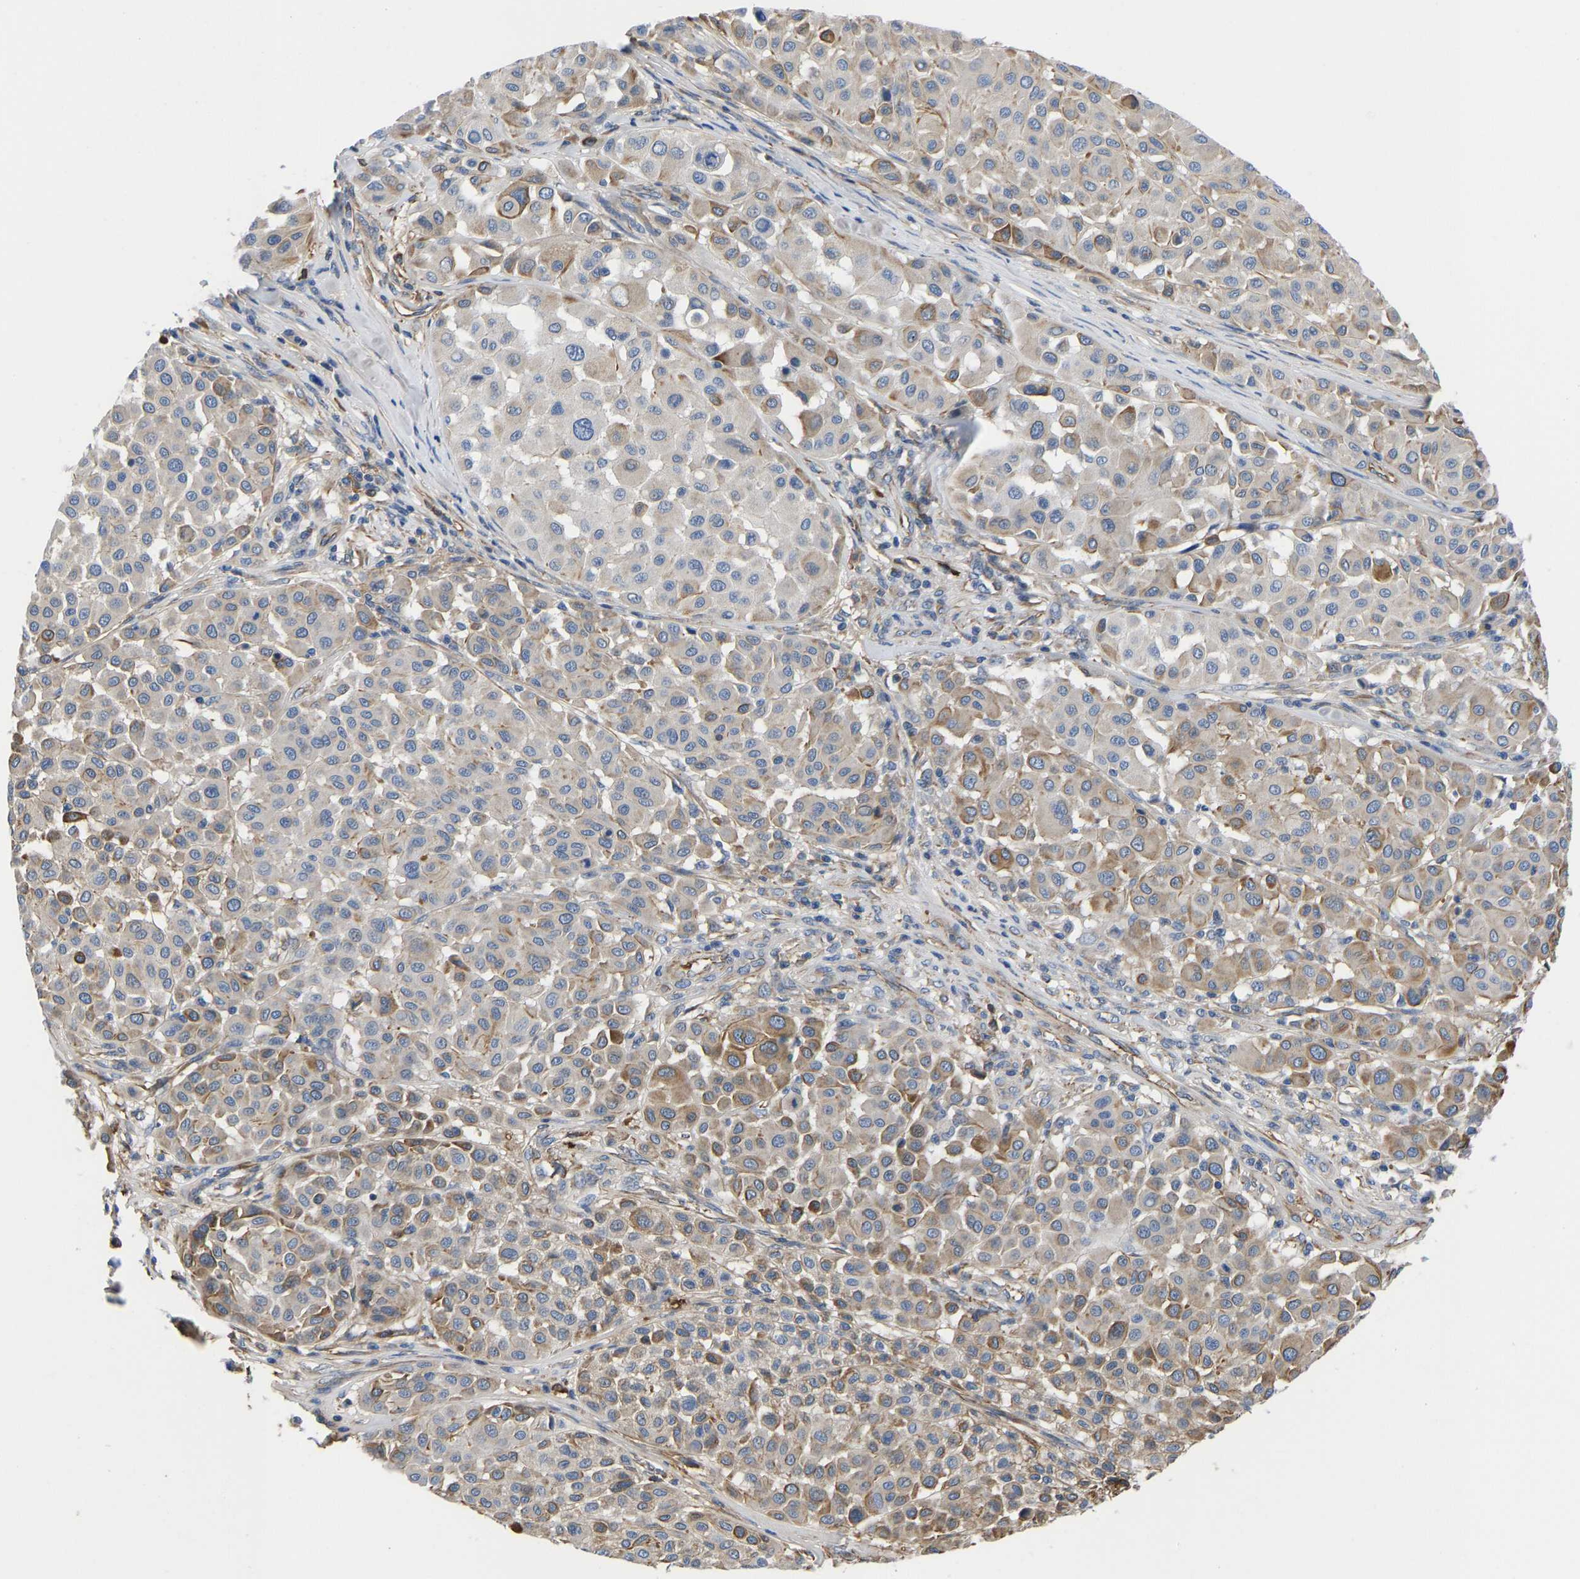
{"staining": {"intensity": "moderate", "quantity": "25%-75%", "location": "cytoplasmic/membranous"}, "tissue": "melanoma", "cell_type": "Tumor cells", "image_type": "cancer", "snomed": [{"axis": "morphology", "description": "Malignant melanoma, Metastatic site"}, {"axis": "topography", "description": "Soft tissue"}], "caption": "Malignant melanoma (metastatic site) was stained to show a protein in brown. There is medium levels of moderate cytoplasmic/membranous staining in about 25%-75% of tumor cells.", "gene": "HSPG2", "patient": {"sex": "male", "age": 41}}